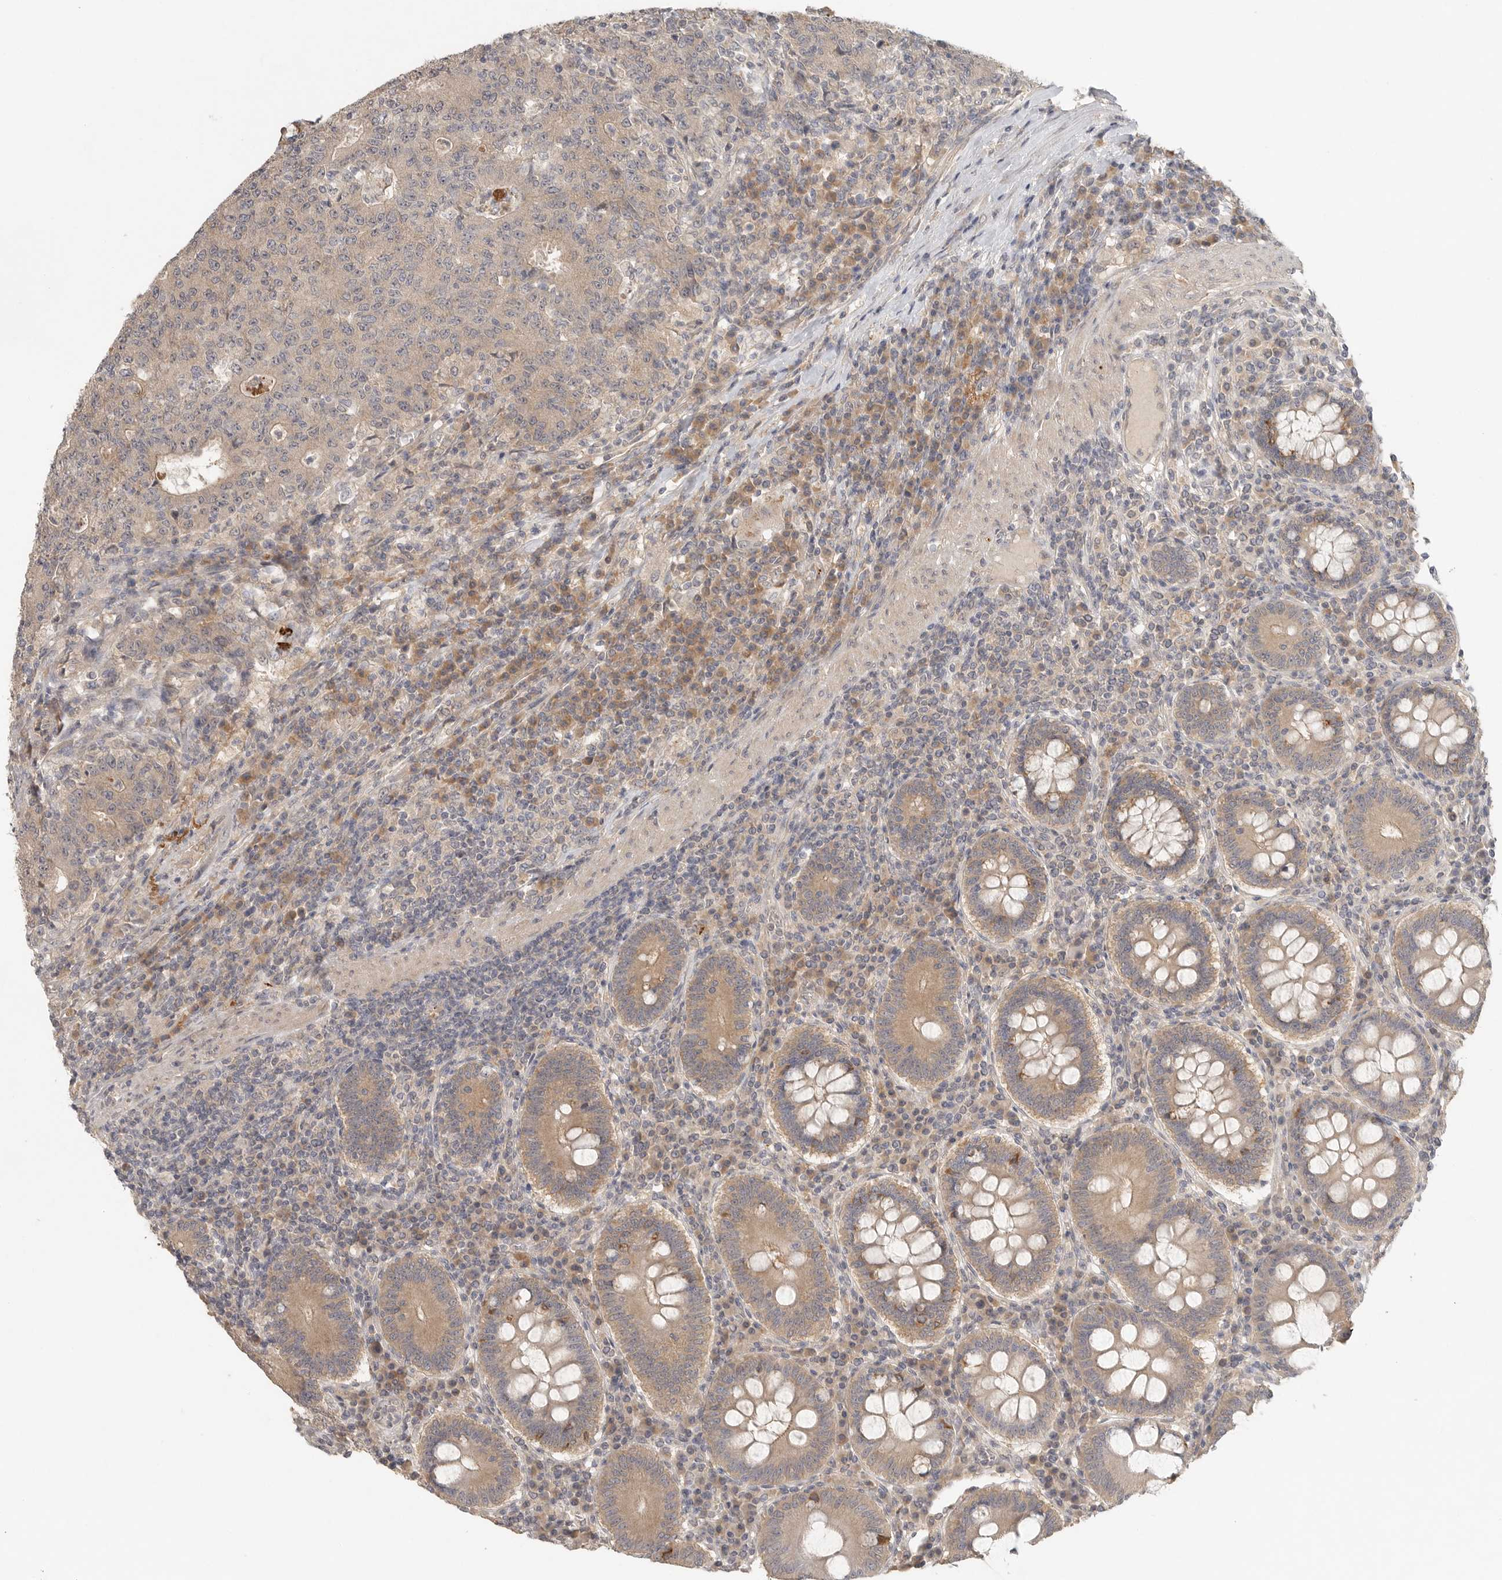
{"staining": {"intensity": "weak", "quantity": ">75%", "location": "cytoplasmic/membranous"}, "tissue": "colorectal cancer", "cell_type": "Tumor cells", "image_type": "cancer", "snomed": [{"axis": "morphology", "description": "Adenocarcinoma, NOS"}, {"axis": "topography", "description": "Colon"}], "caption": "A low amount of weak cytoplasmic/membranous positivity is appreciated in approximately >75% of tumor cells in colorectal cancer tissue.", "gene": "HDAC6", "patient": {"sex": "female", "age": 75}}